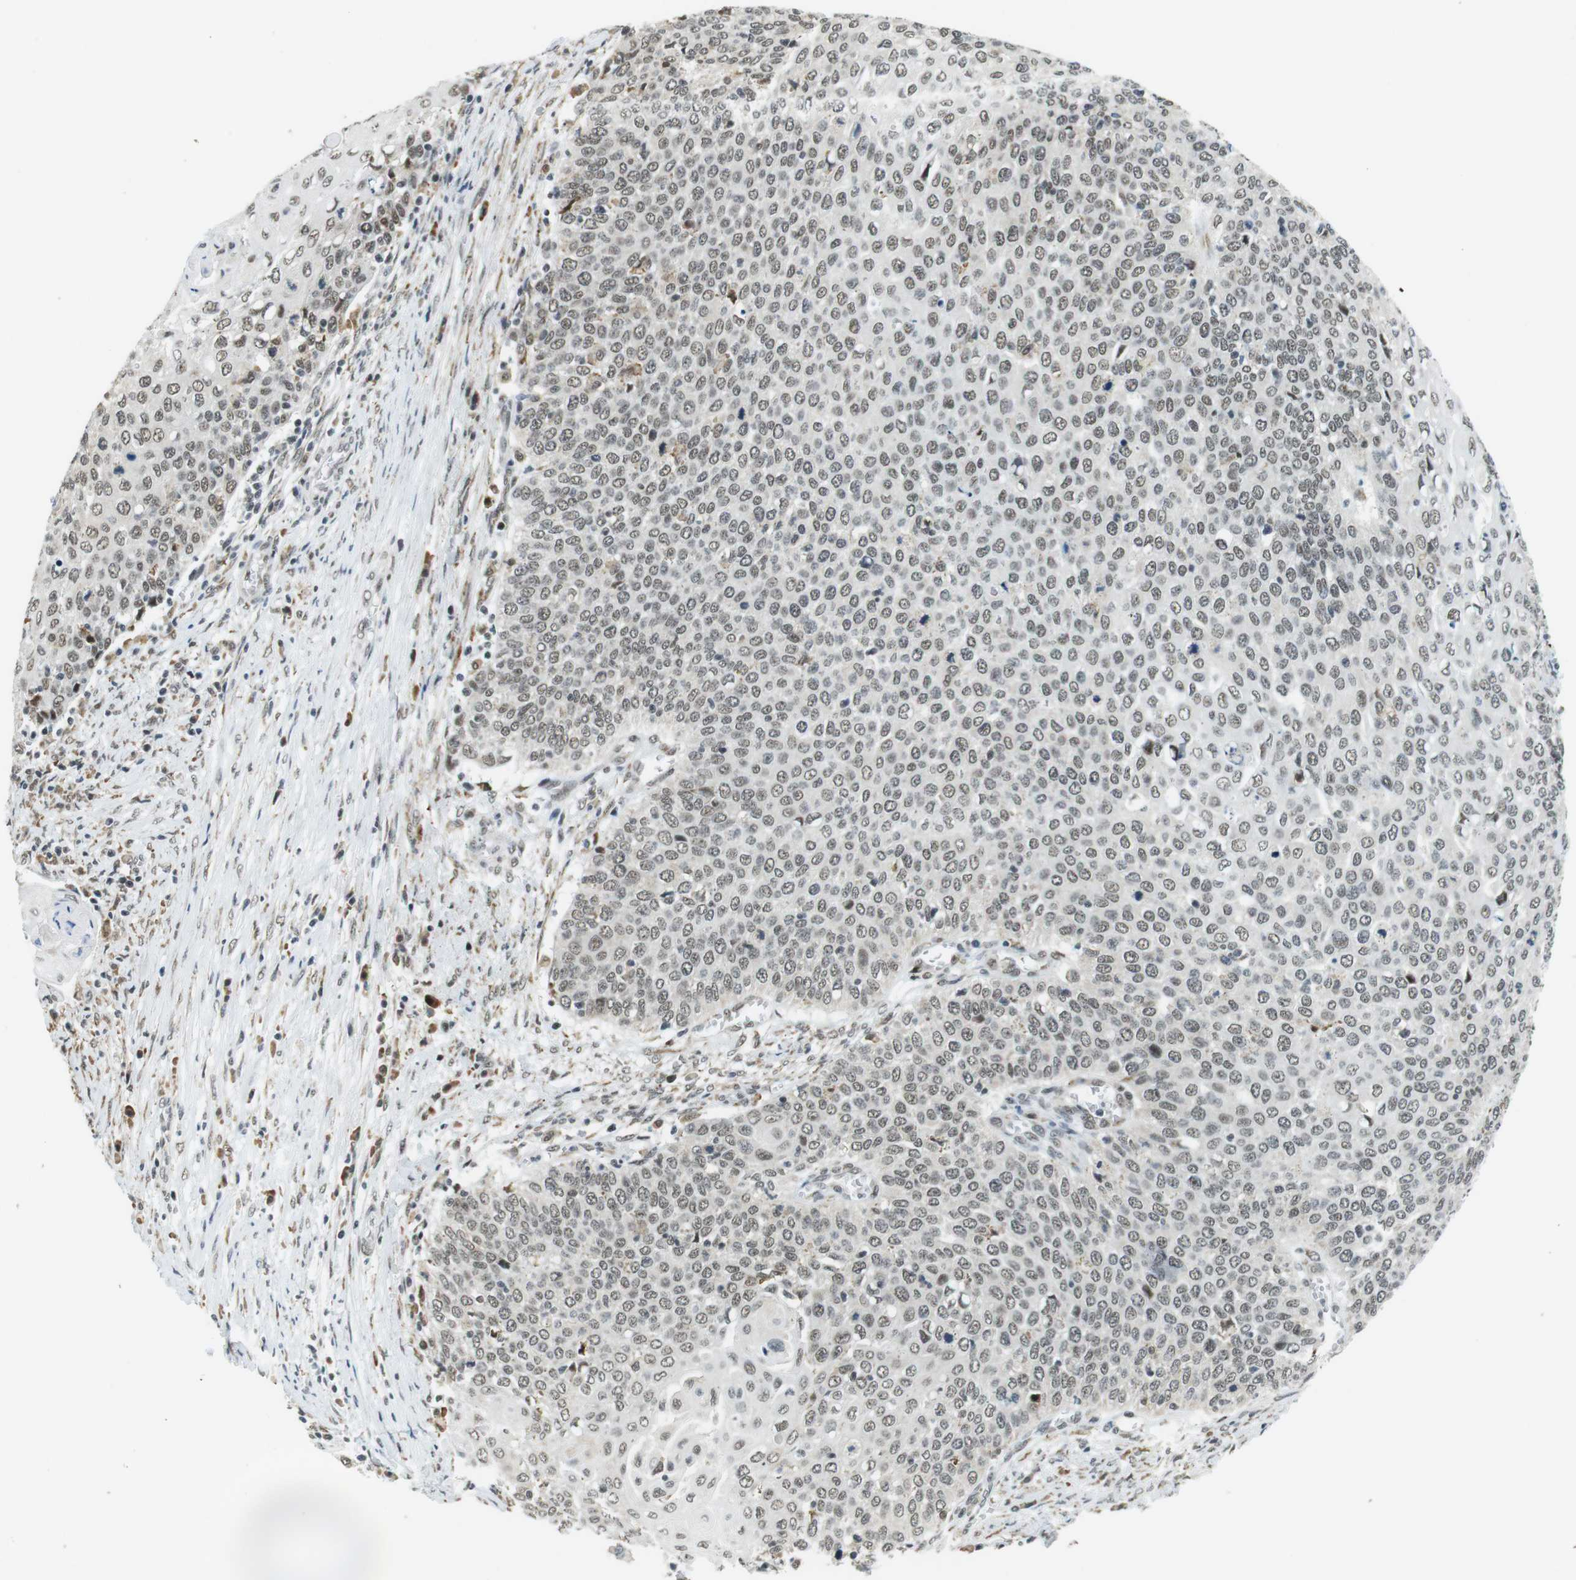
{"staining": {"intensity": "weak", "quantity": ">75%", "location": "nuclear"}, "tissue": "cervical cancer", "cell_type": "Tumor cells", "image_type": "cancer", "snomed": [{"axis": "morphology", "description": "Squamous cell carcinoma, NOS"}, {"axis": "topography", "description": "Cervix"}], "caption": "This photomicrograph exhibits IHC staining of cervical cancer (squamous cell carcinoma), with low weak nuclear staining in approximately >75% of tumor cells.", "gene": "RNF38", "patient": {"sex": "female", "age": 39}}